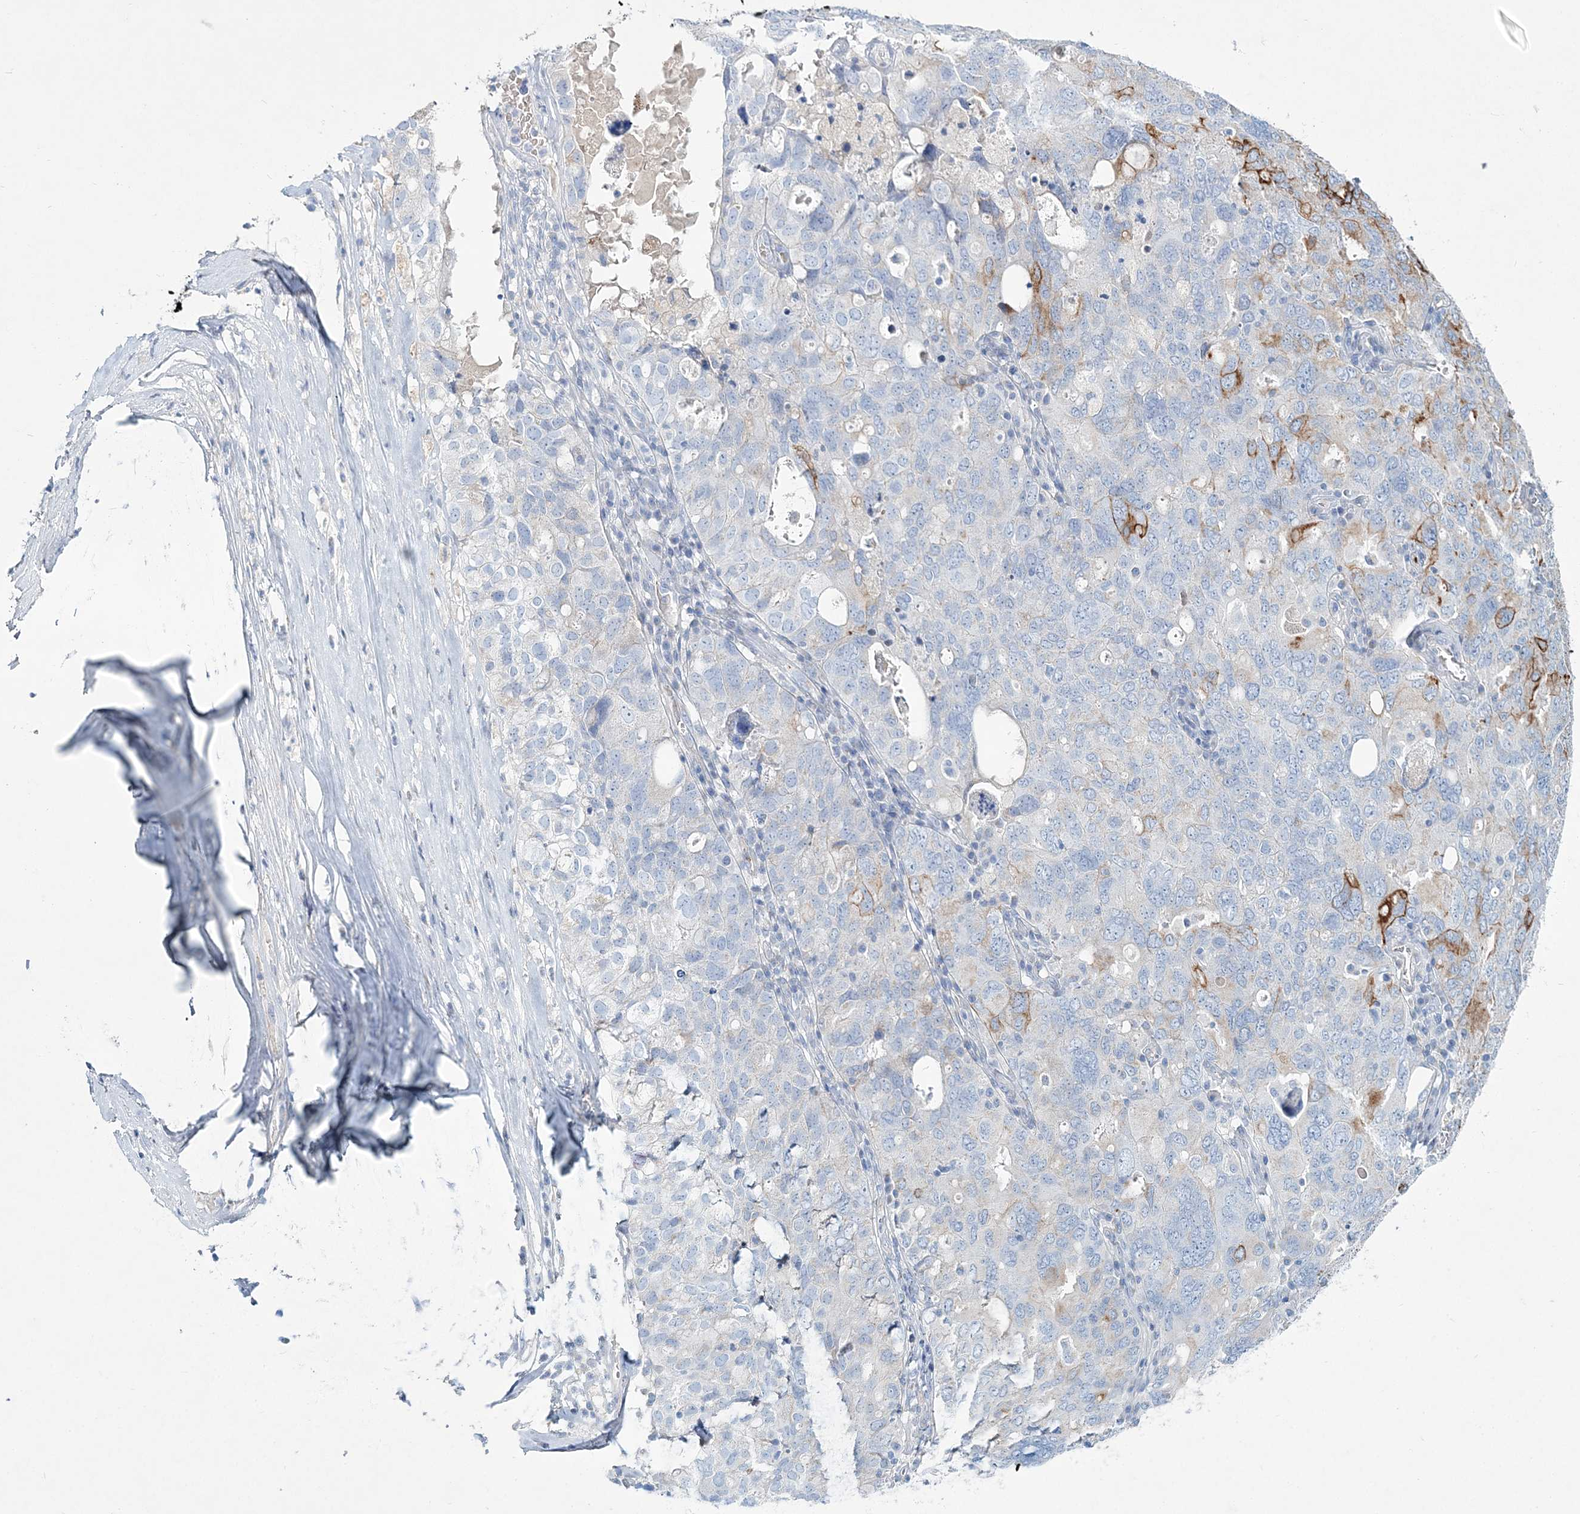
{"staining": {"intensity": "moderate", "quantity": "<25%", "location": "cytoplasmic/membranous"}, "tissue": "ovarian cancer", "cell_type": "Tumor cells", "image_type": "cancer", "snomed": [{"axis": "morphology", "description": "Carcinoma, endometroid"}, {"axis": "topography", "description": "Ovary"}], "caption": "An IHC photomicrograph of tumor tissue is shown. Protein staining in brown shows moderate cytoplasmic/membranous positivity in endometroid carcinoma (ovarian) within tumor cells.", "gene": "ADGRL1", "patient": {"sex": "female", "age": 62}}